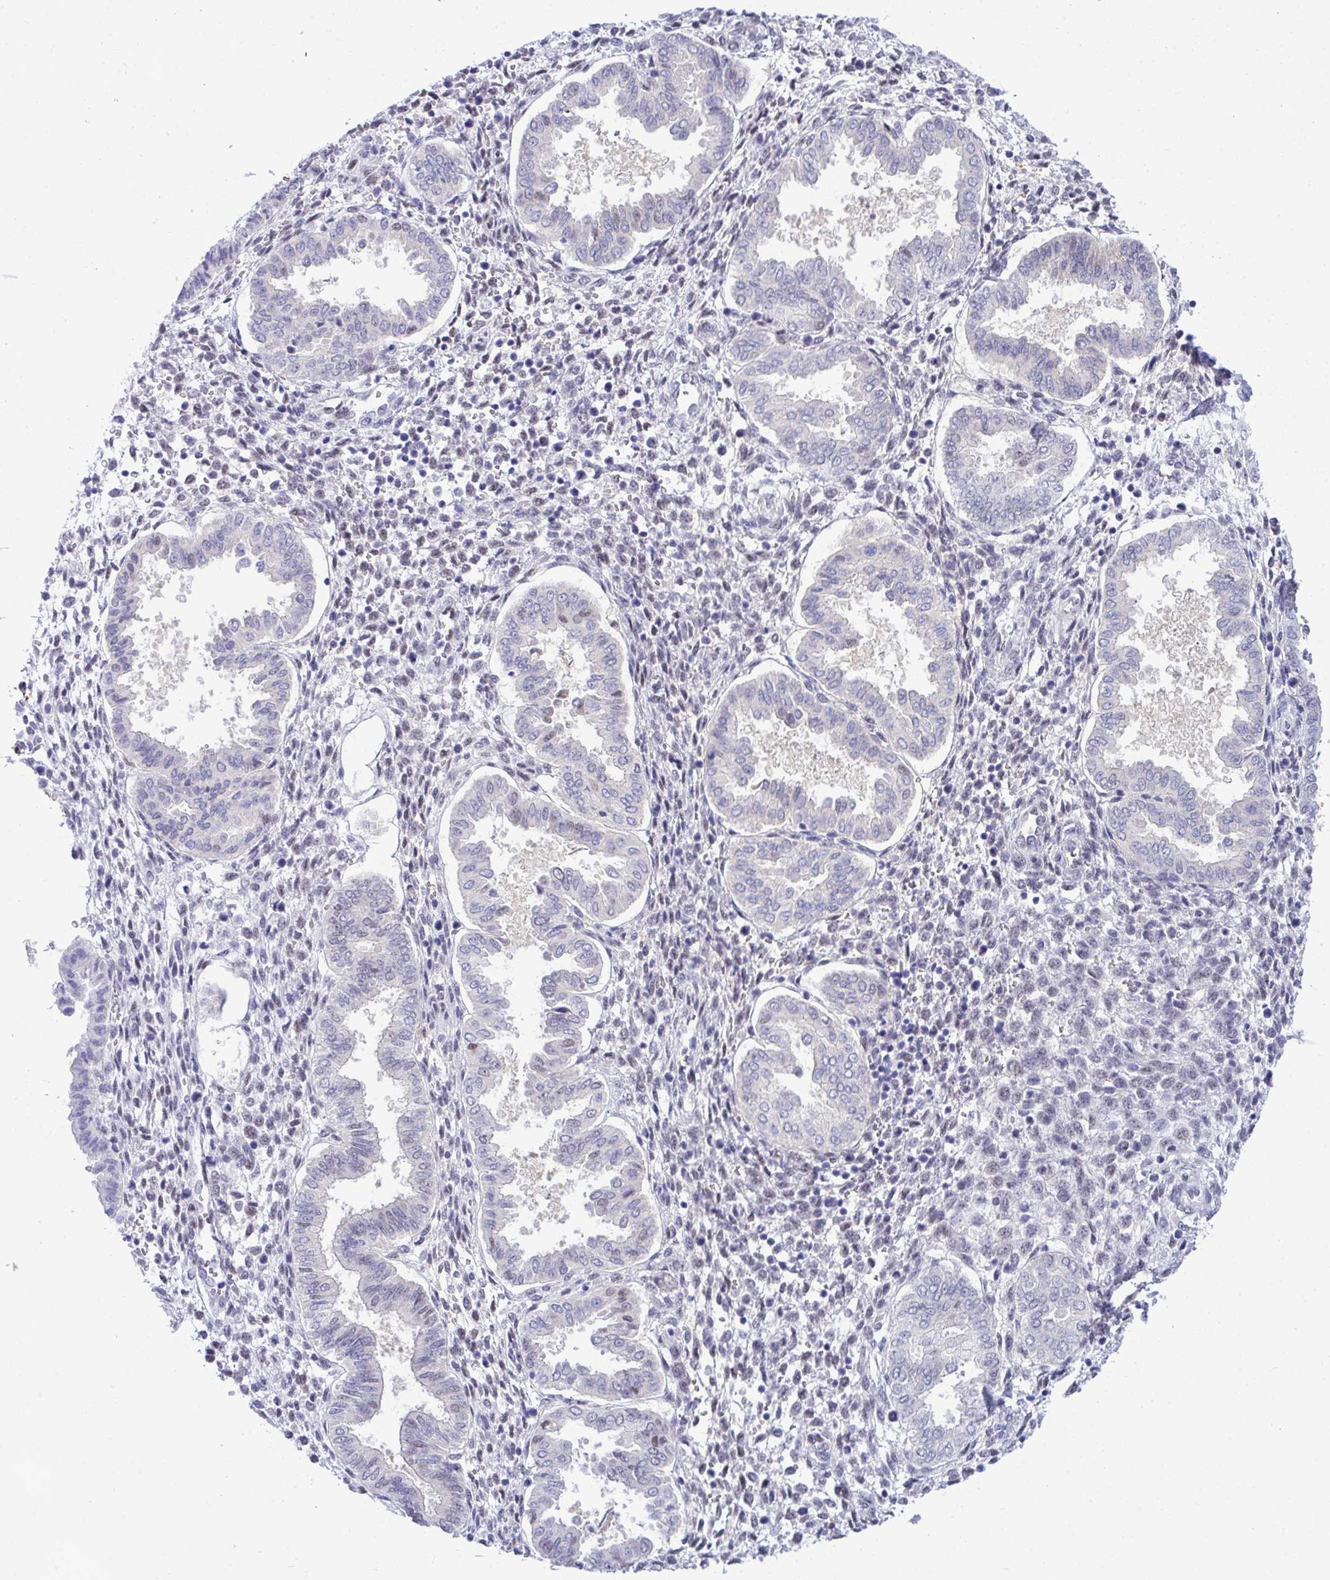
{"staining": {"intensity": "negative", "quantity": "none", "location": "none"}, "tissue": "endometrium", "cell_type": "Cells in endometrial stroma", "image_type": "normal", "snomed": [{"axis": "morphology", "description": "Normal tissue, NOS"}, {"axis": "topography", "description": "Endometrium"}], "caption": "The image demonstrates no staining of cells in endometrial stroma in benign endometrium. Nuclei are stained in blue.", "gene": "THOP1", "patient": {"sex": "female", "age": 24}}